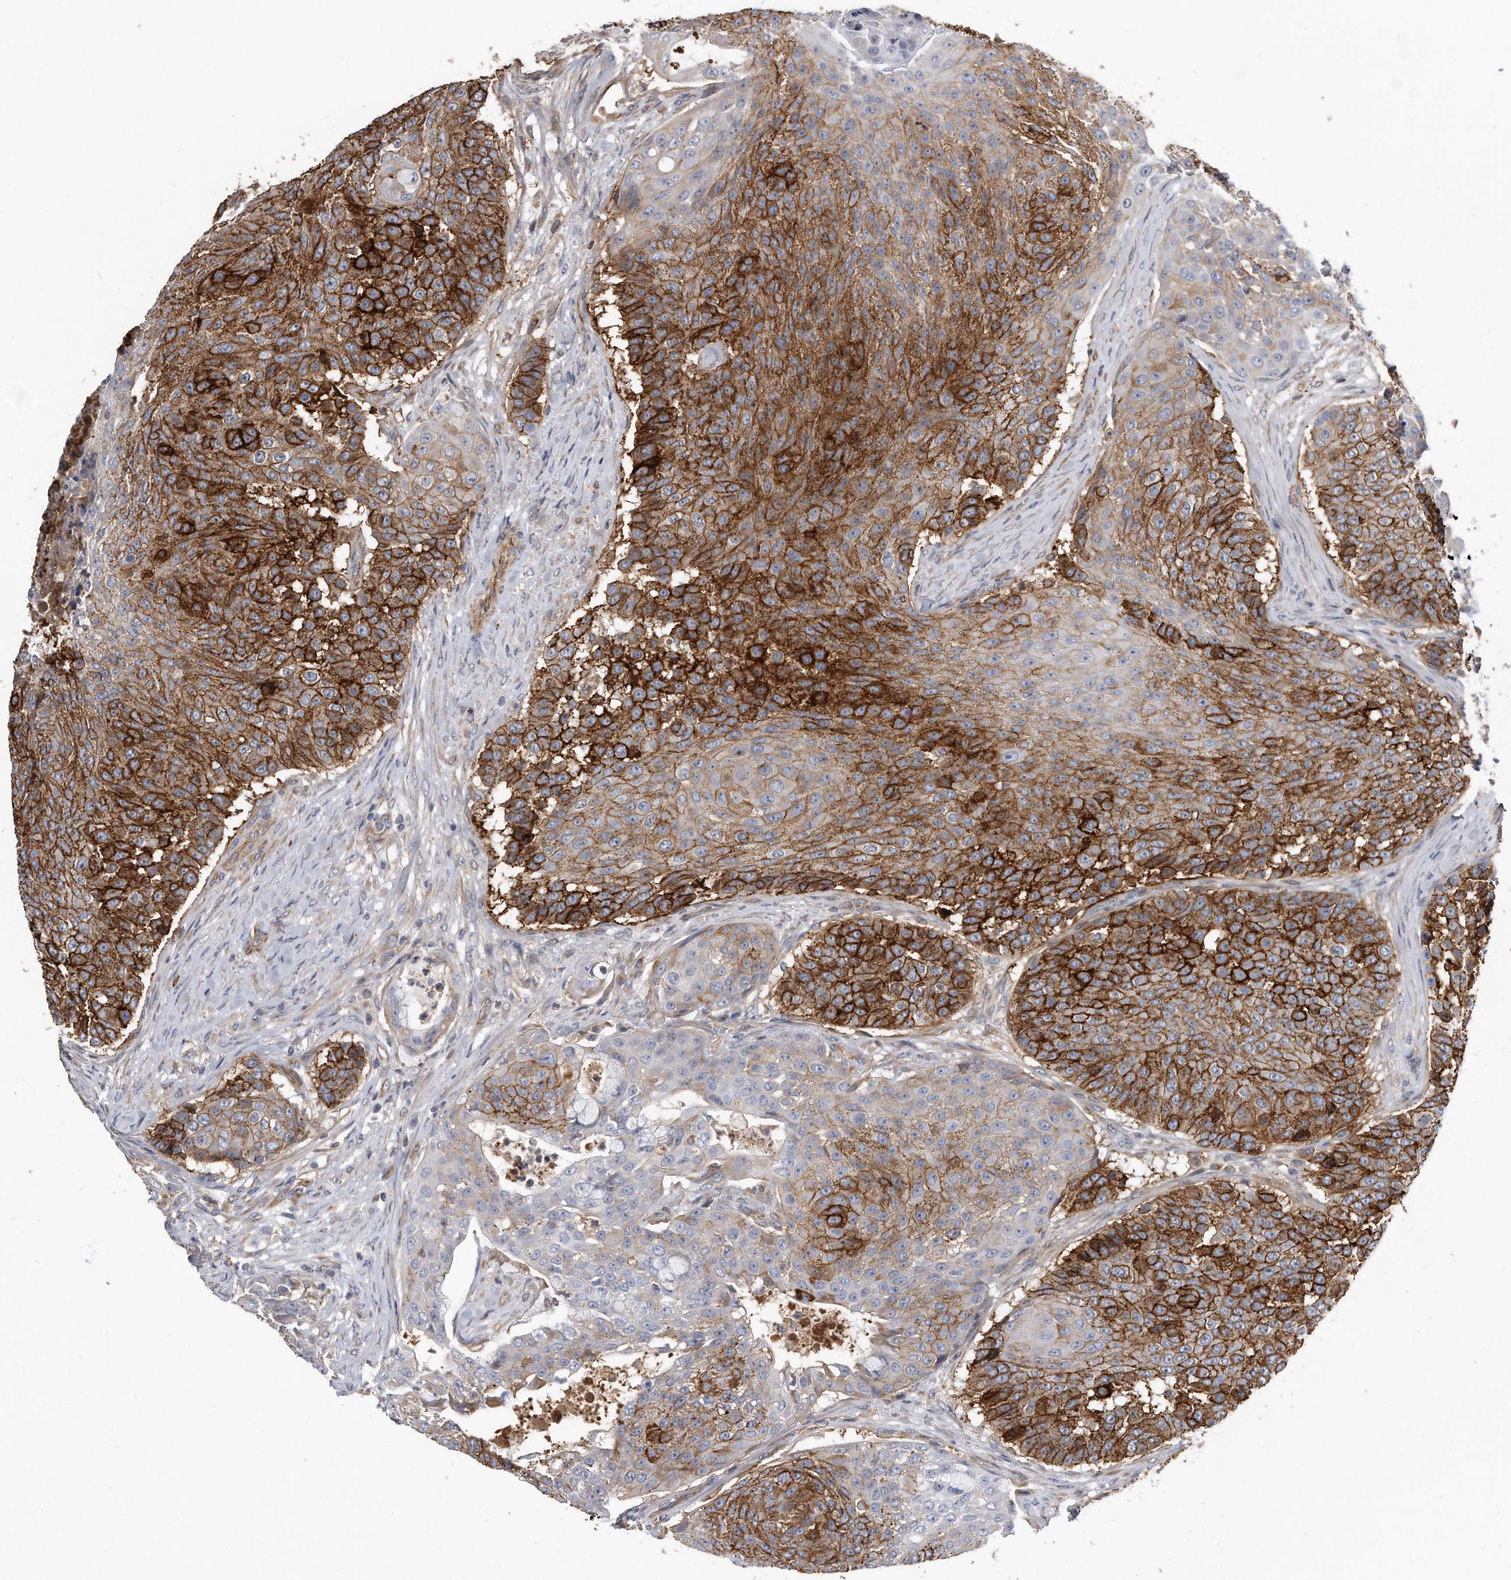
{"staining": {"intensity": "strong", "quantity": "25%-75%", "location": "cytoplasmic/membranous"}, "tissue": "urothelial cancer", "cell_type": "Tumor cells", "image_type": "cancer", "snomed": [{"axis": "morphology", "description": "Urothelial carcinoma, High grade"}, {"axis": "topography", "description": "Urinary bladder"}], "caption": "This image shows urothelial cancer stained with immunohistochemistry to label a protein in brown. The cytoplasmic/membranous of tumor cells show strong positivity for the protein. Nuclei are counter-stained blue.", "gene": "GPC1", "patient": {"sex": "female", "age": 63}}